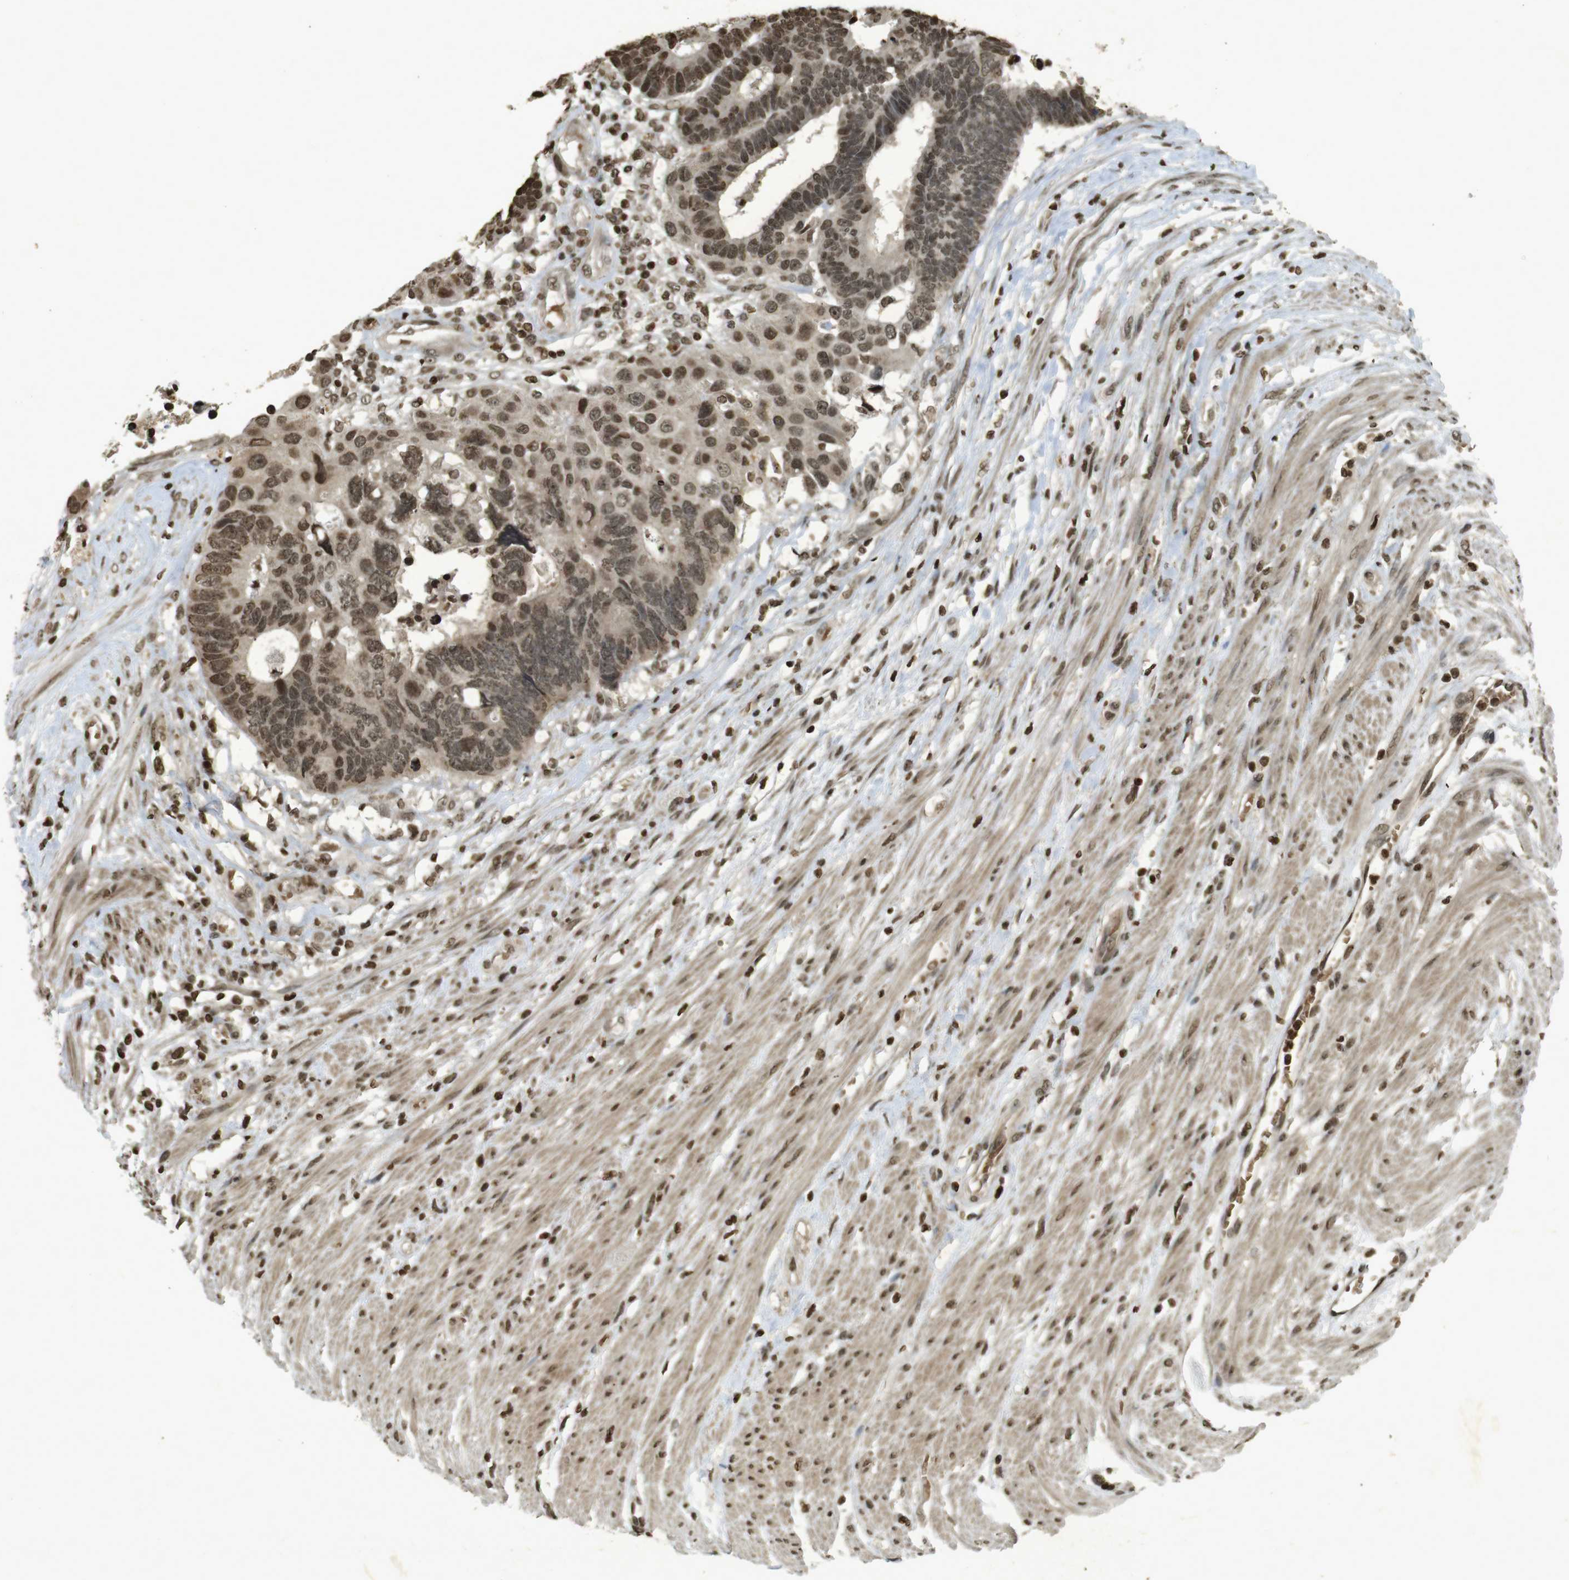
{"staining": {"intensity": "moderate", "quantity": ">75%", "location": "cytoplasmic/membranous,nuclear"}, "tissue": "colorectal cancer", "cell_type": "Tumor cells", "image_type": "cancer", "snomed": [{"axis": "morphology", "description": "Adenocarcinoma, NOS"}, {"axis": "topography", "description": "Rectum"}], "caption": "Colorectal cancer (adenocarcinoma) tissue demonstrates moderate cytoplasmic/membranous and nuclear staining in approximately >75% of tumor cells", "gene": "ORC4", "patient": {"sex": "male", "age": 51}}